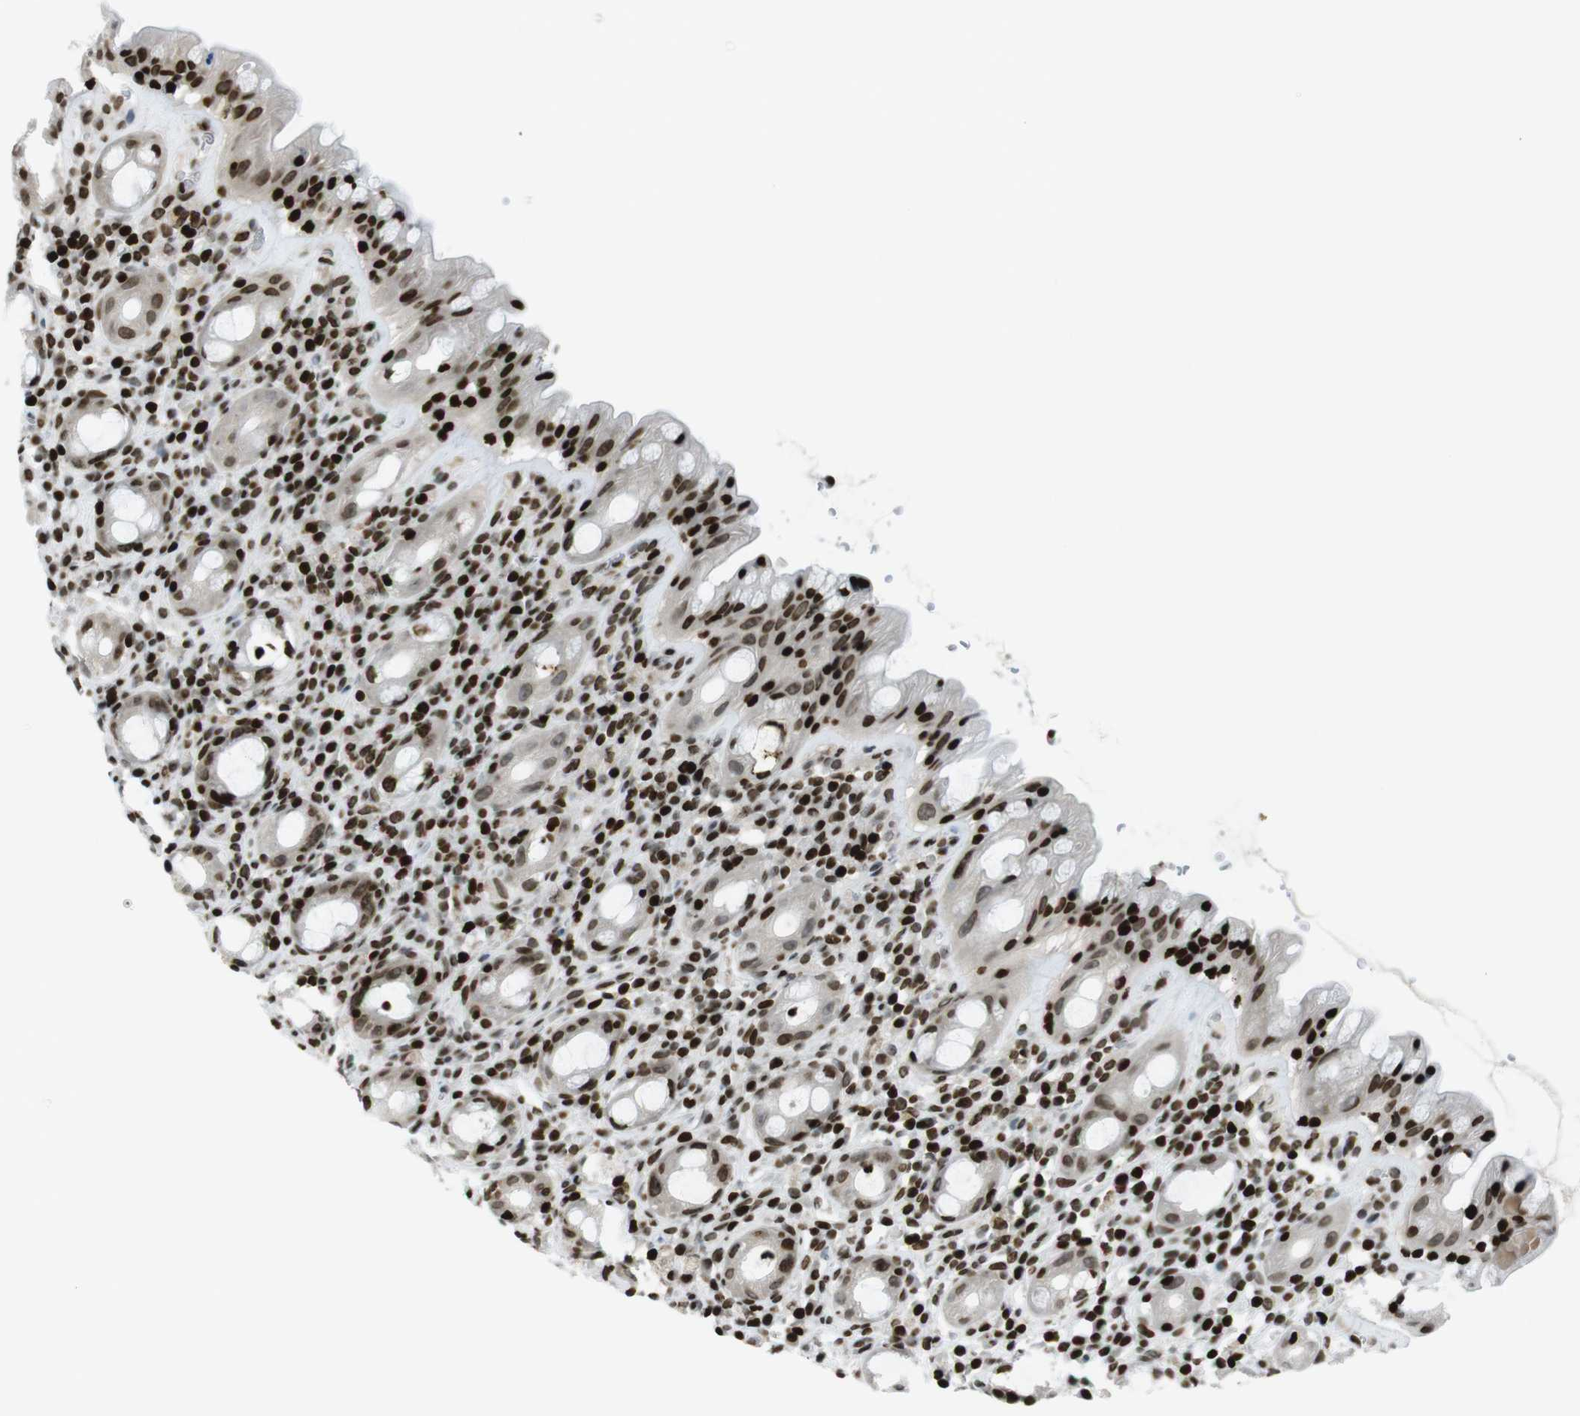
{"staining": {"intensity": "strong", "quantity": ">75%", "location": "nuclear"}, "tissue": "rectum", "cell_type": "Glandular cells", "image_type": "normal", "snomed": [{"axis": "morphology", "description": "Normal tissue, NOS"}, {"axis": "topography", "description": "Rectum"}], "caption": "A histopathology image of rectum stained for a protein demonstrates strong nuclear brown staining in glandular cells. Using DAB (3,3'-diaminobenzidine) (brown) and hematoxylin (blue) stains, captured at high magnification using brightfield microscopy.", "gene": "H2AC8", "patient": {"sex": "male", "age": 44}}